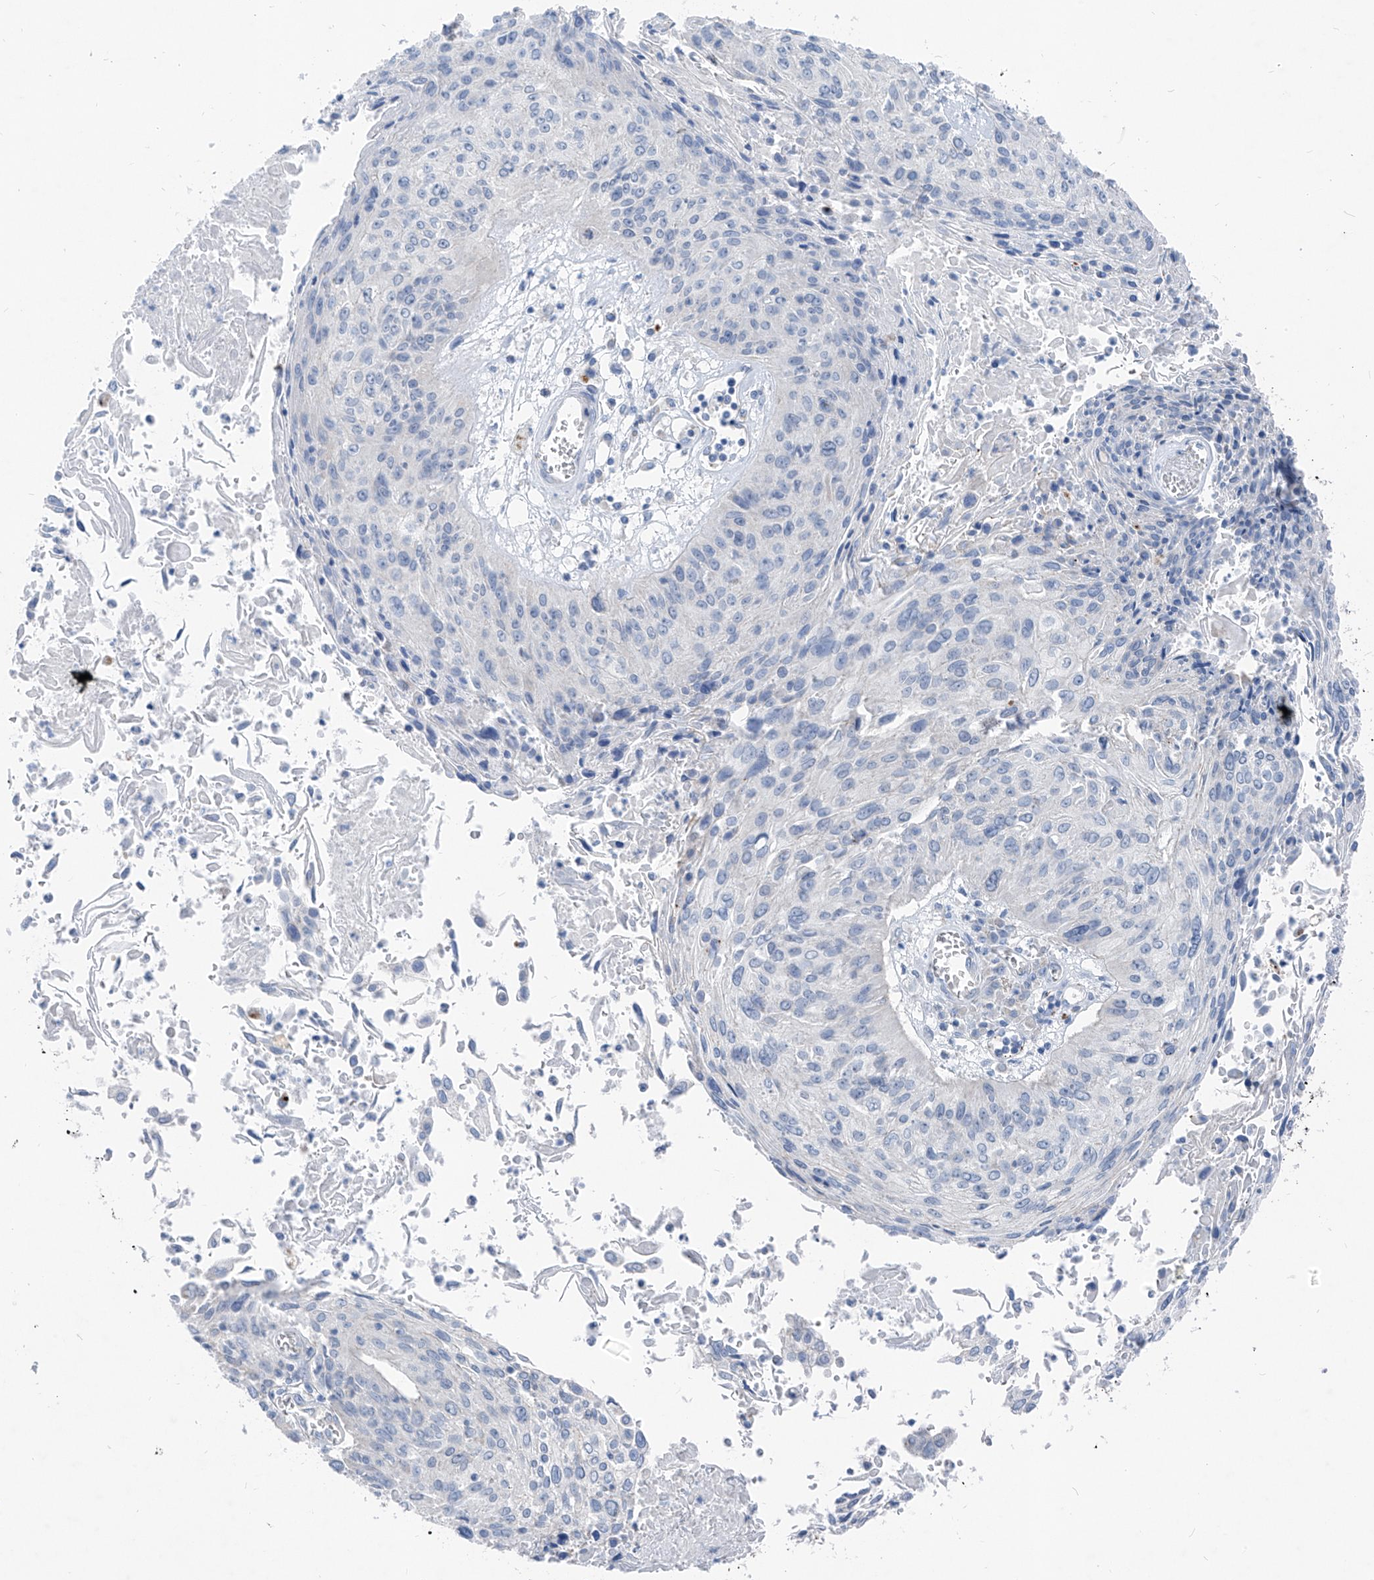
{"staining": {"intensity": "negative", "quantity": "none", "location": "none"}, "tissue": "cervical cancer", "cell_type": "Tumor cells", "image_type": "cancer", "snomed": [{"axis": "morphology", "description": "Squamous cell carcinoma, NOS"}, {"axis": "topography", "description": "Cervix"}], "caption": "Cervical squamous cell carcinoma was stained to show a protein in brown. There is no significant staining in tumor cells.", "gene": "GPR137C", "patient": {"sex": "female", "age": 51}}